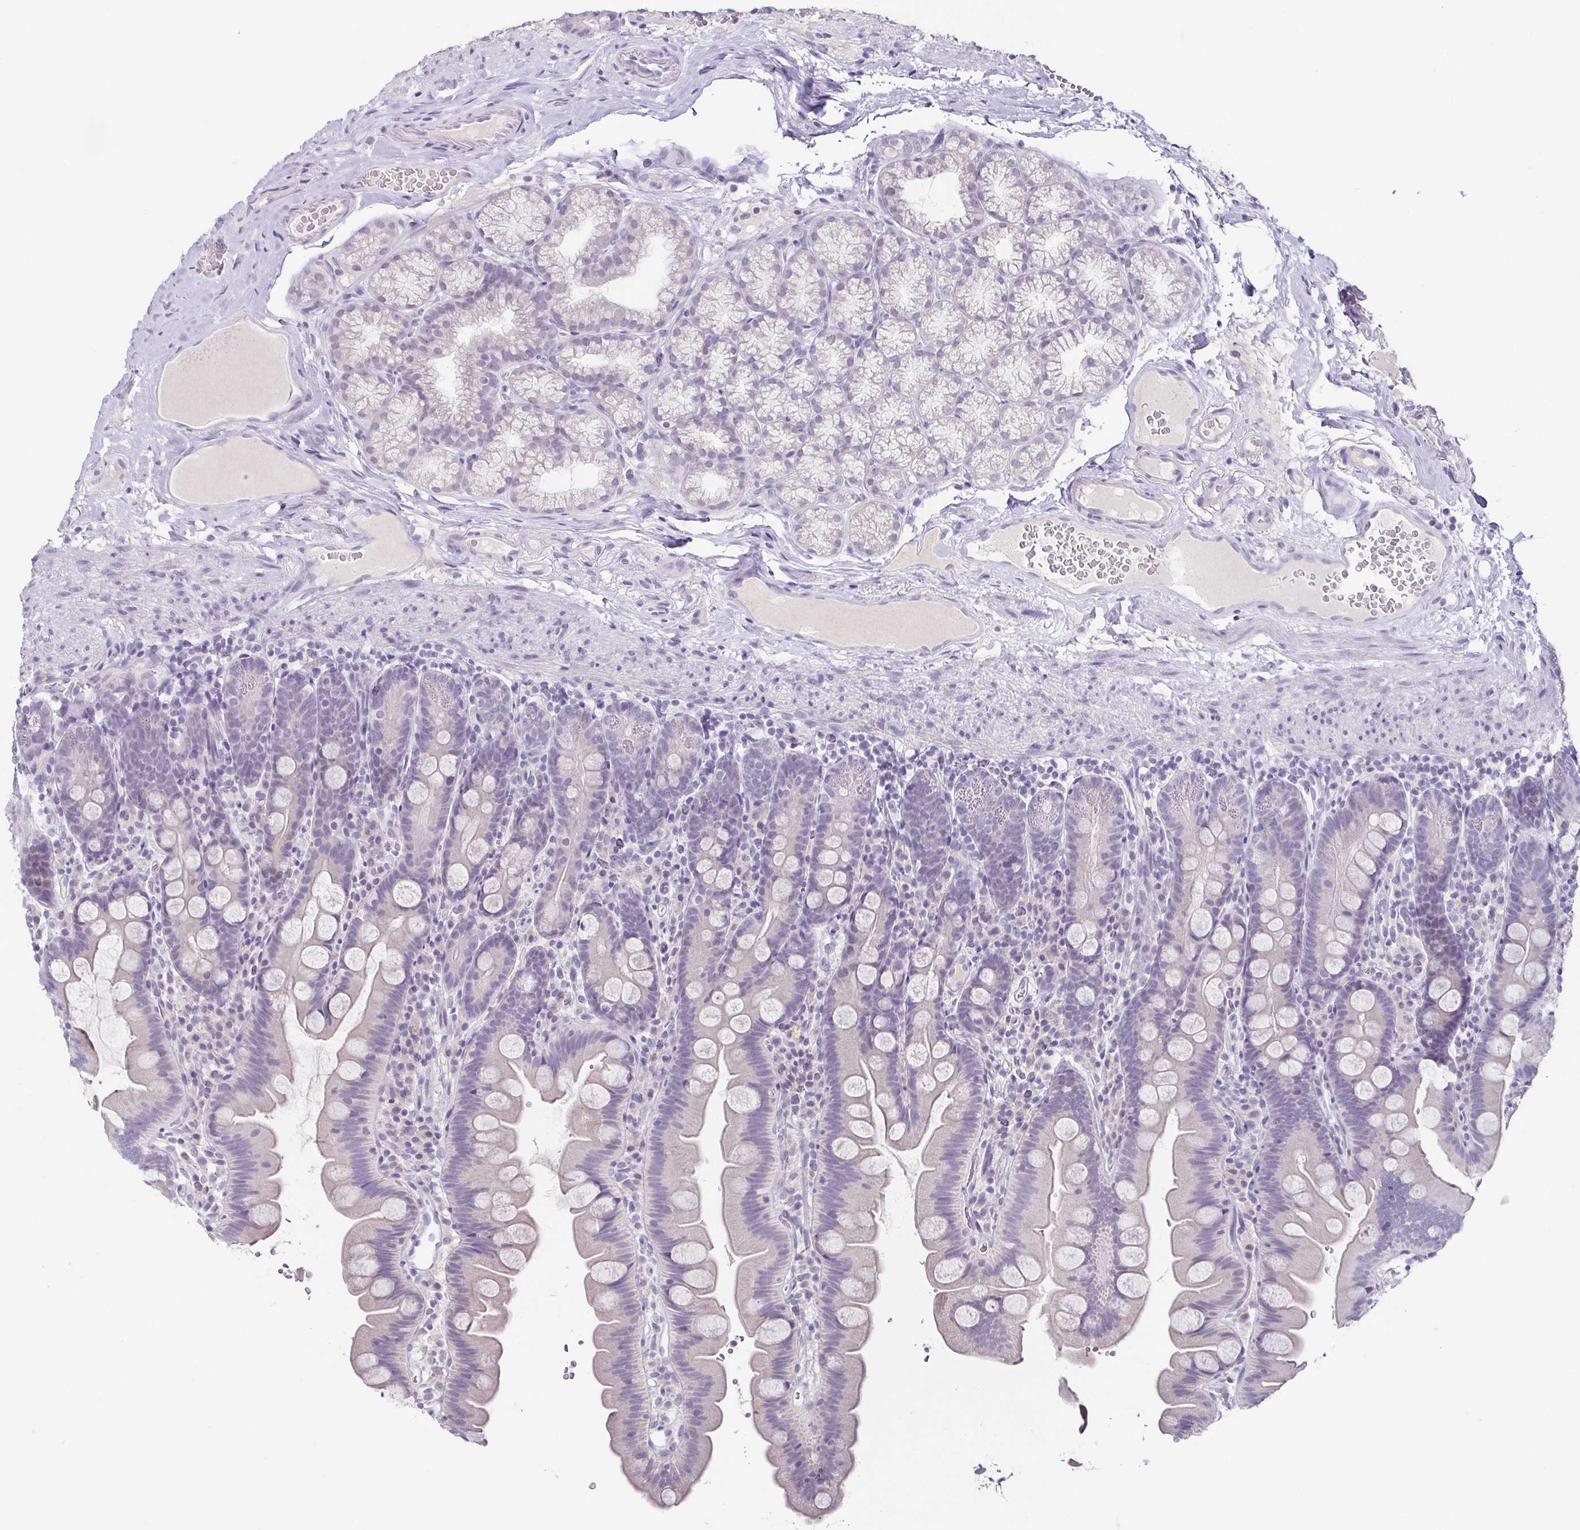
{"staining": {"intensity": "negative", "quantity": "none", "location": "none"}, "tissue": "small intestine", "cell_type": "Glandular cells", "image_type": "normal", "snomed": [{"axis": "morphology", "description": "Normal tissue, NOS"}, {"axis": "topography", "description": "Small intestine"}], "caption": "Photomicrograph shows no protein positivity in glandular cells of unremarkable small intestine.", "gene": "TP73", "patient": {"sex": "female", "age": 68}}